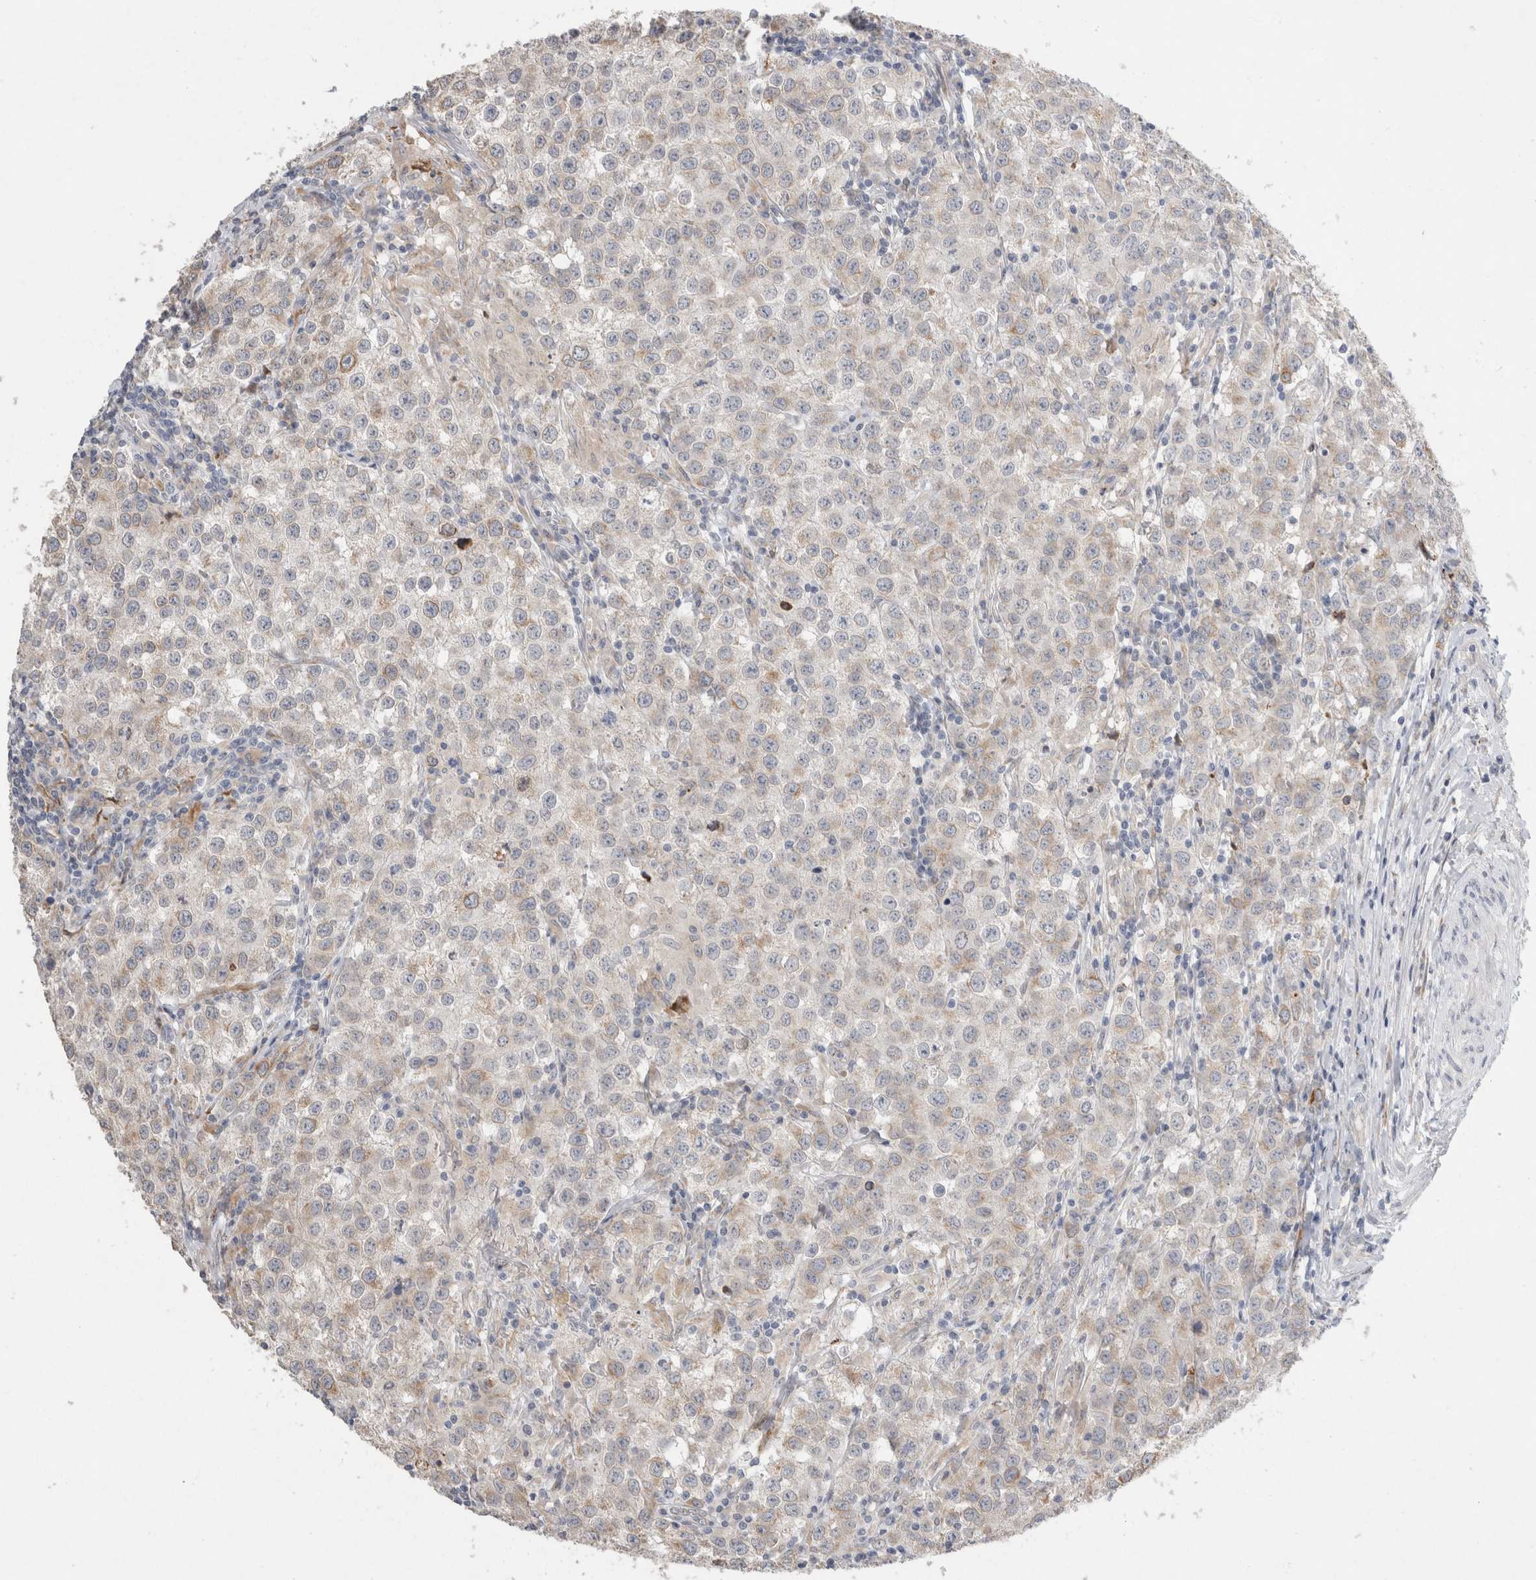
{"staining": {"intensity": "weak", "quantity": "<25%", "location": "cytoplasmic/membranous"}, "tissue": "testis cancer", "cell_type": "Tumor cells", "image_type": "cancer", "snomed": [{"axis": "morphology", "description": "Seminoma, NOS"}, {"axis": "morphology", "description": "Carcinoma, Embryonal, NOS"}, {"axis": "topography", "description": "Testis"}], "caption": "IHC of human testis cancer (embryonal carcinoma) displays no staining in tumor cells.", "gene": "TRMT9B", "patient": {"sex": "male", "age": 43}}